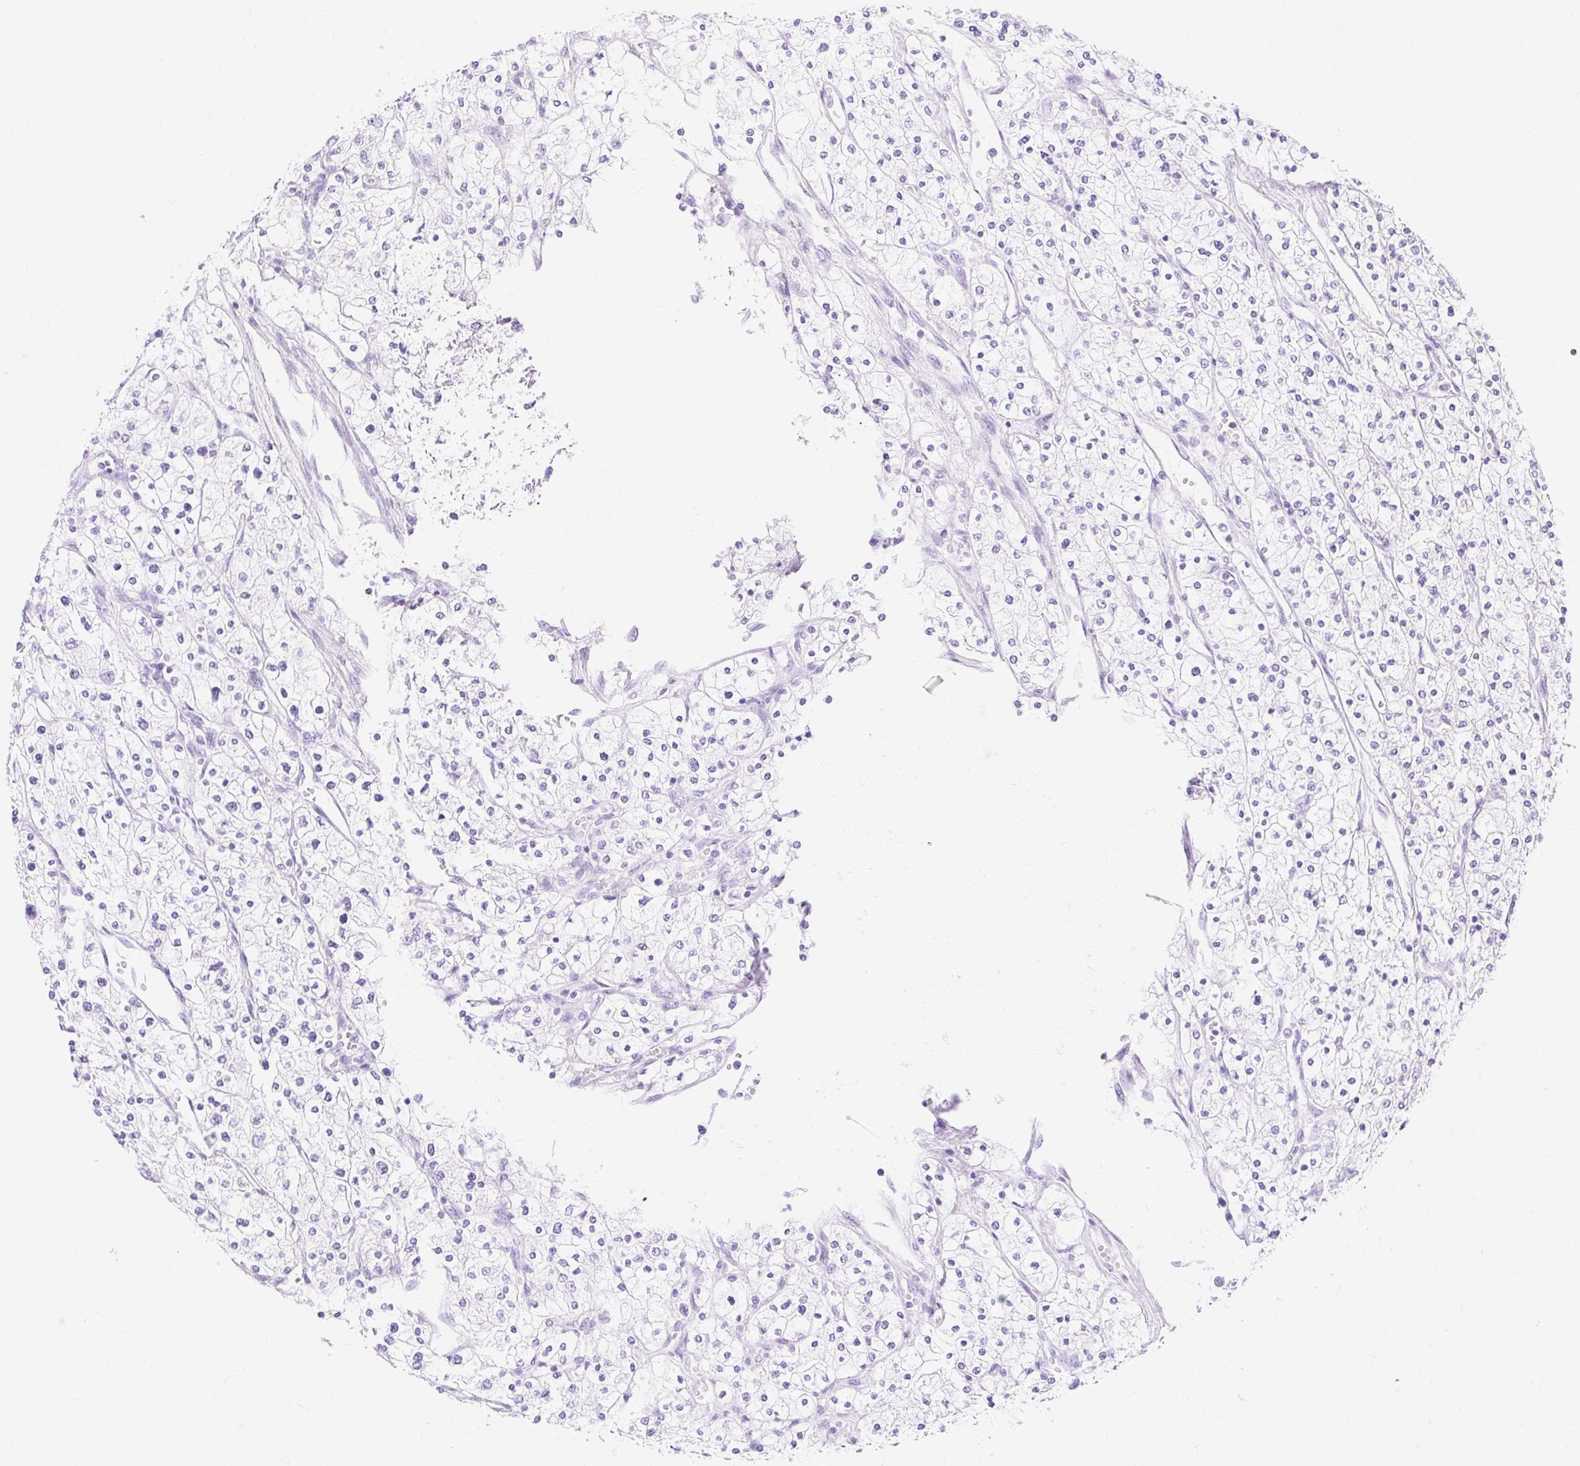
{"staining": {"intensity": "negative", "quantity": "none", "location": "none"}, "tissue": "renal cancer", "cell_type": "Tumor cells", "image_type": "cancer", "snomed": [{"axis": "morphology", "description": "Adenocarcinoma, NOS"}, {"axis": "topography", "description": "Kidney"}], "caption": "An immunohistochemistry (IHC) photomicrograph of renal adenocarcinoma is shown. There is no staining in tumor cells of renal adenocarcinoma.", "gene": "MBP", "patient": {"sex": "male", "age": 80}}